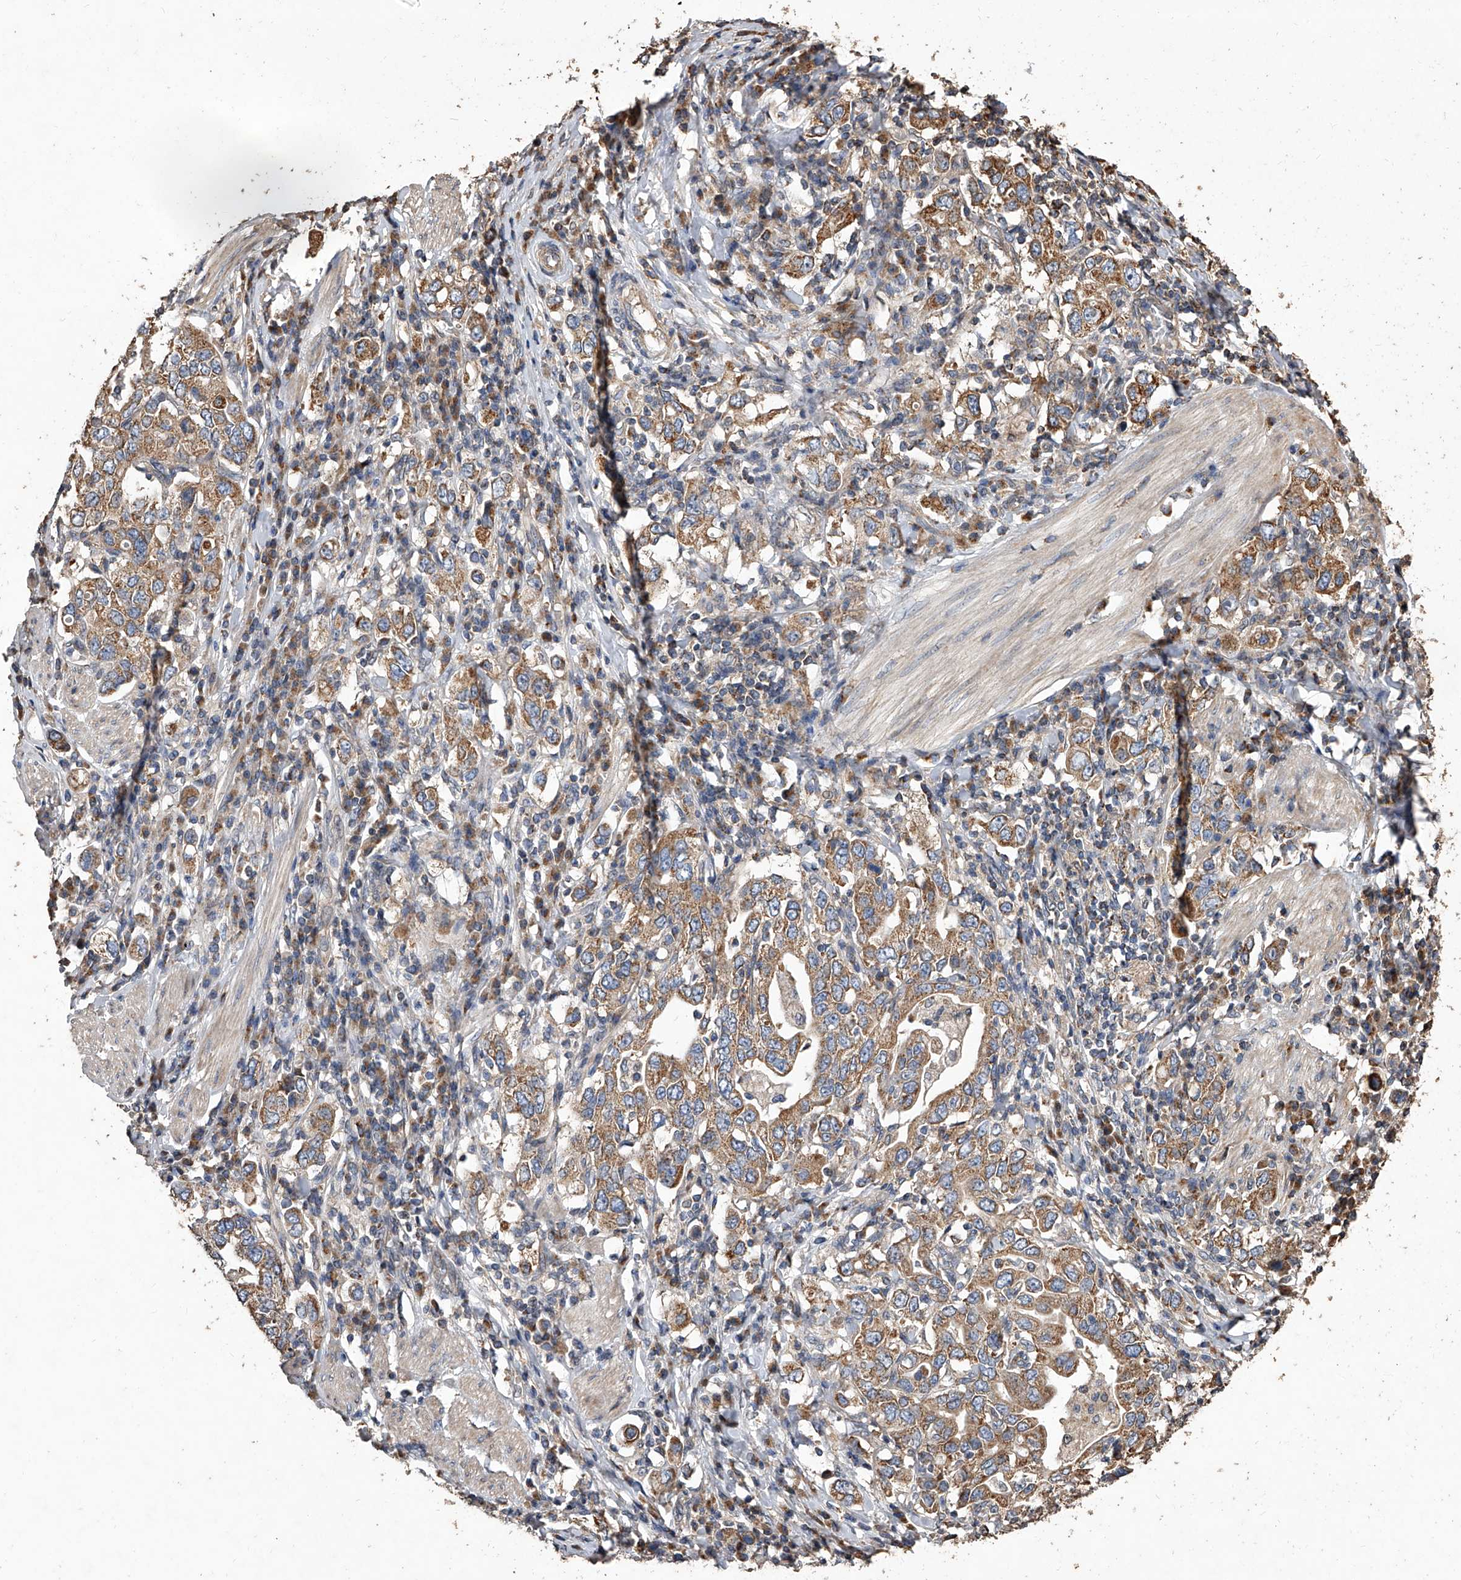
{"staining": {"intensity": "moderate", "quantity": ">75%", "location": "cytoplasmic/membranous"}, "tissue": "stomach cancer", "cell_type": "Tumor cells", "image_type": "cancer", "snomed": [{"axis": "morphology", "description": "Adenocarcinoma, NOS"}, {"axis": "topography", "description": "Stomach, upper"}], "caption": "Approximately >75% of tumor cells in human stomach adenocarcinoma display moderate cytoplasmic/membranous protein expression as visualized by brown immunohistochemical staining.", "gene": "LTV1", "patient": {"sex": "male", "age": 62}}